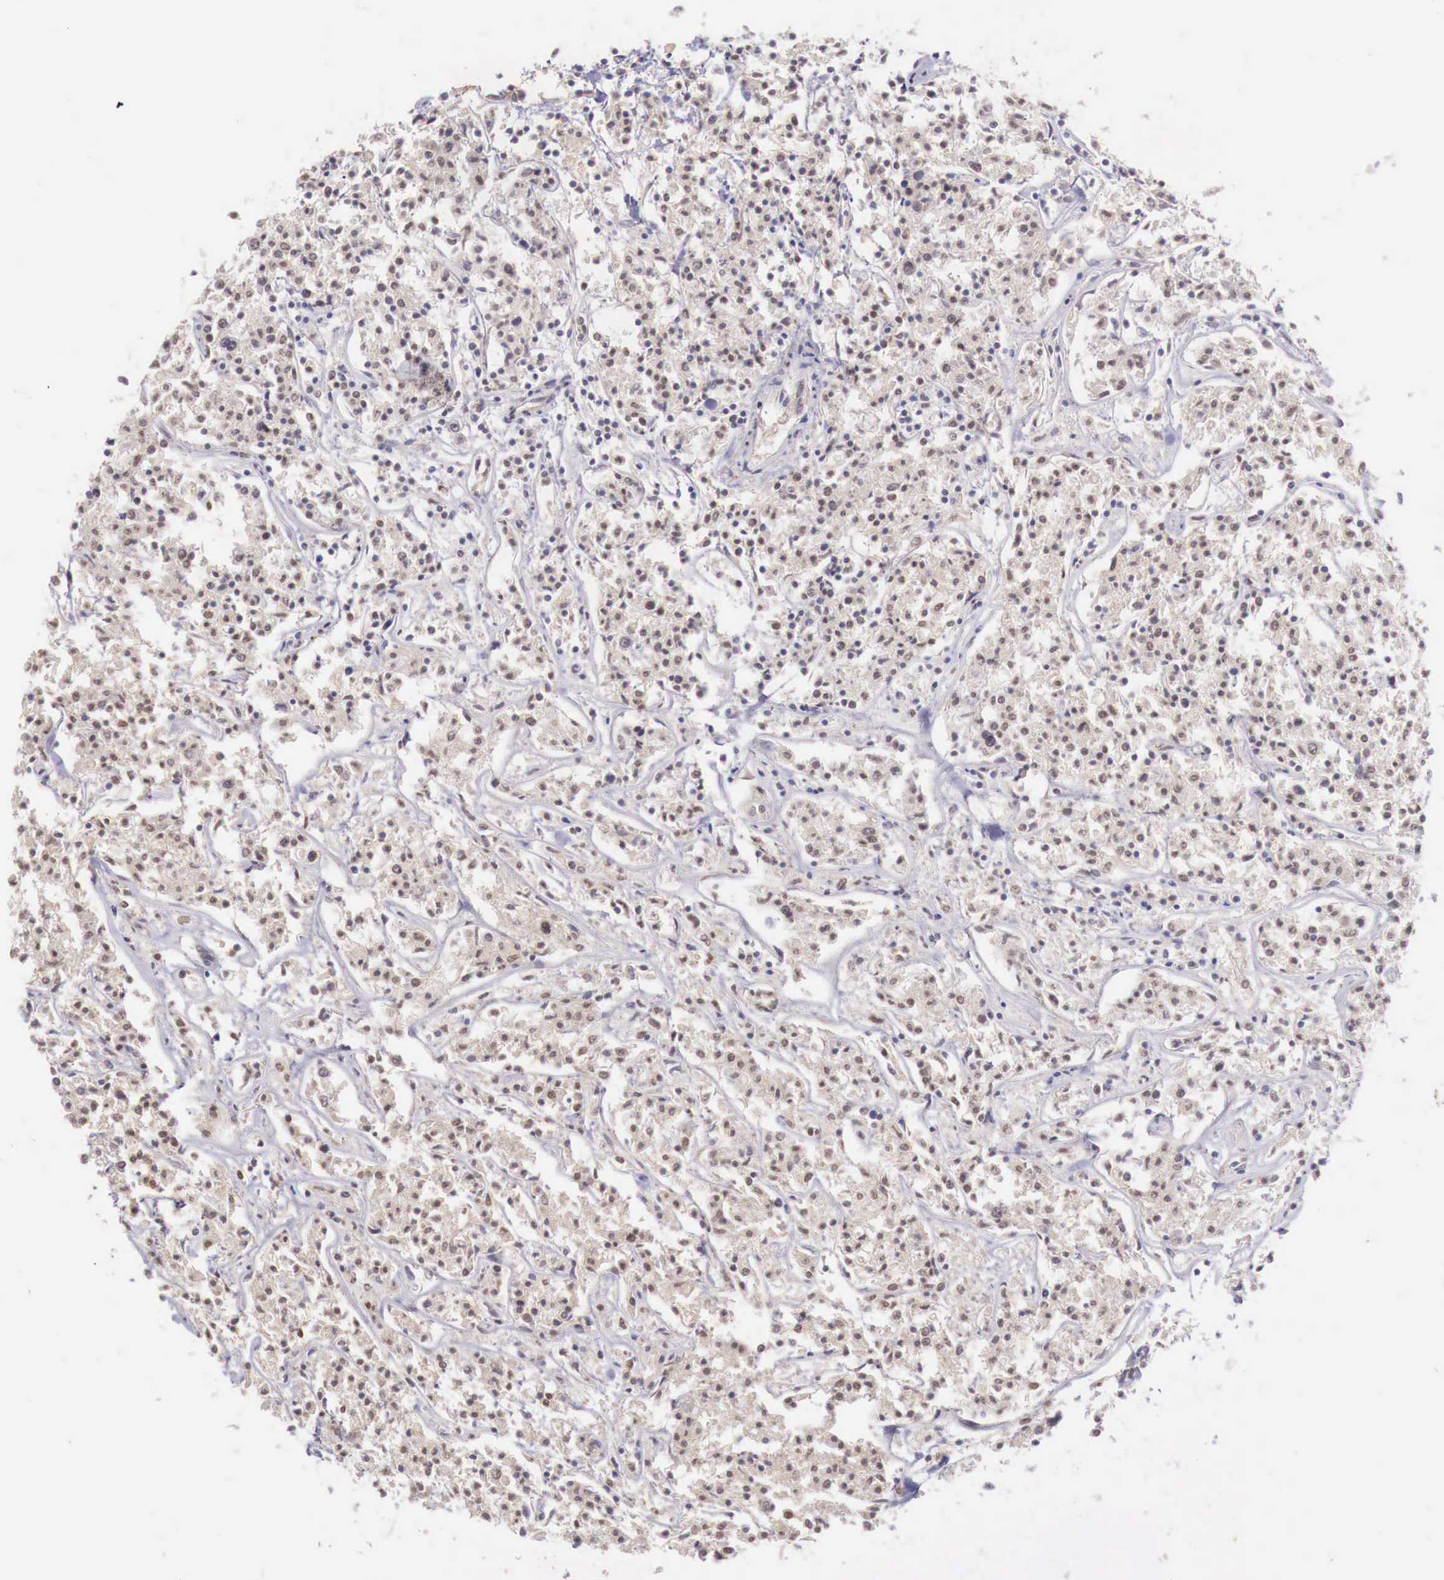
{"staining": {"intensity": "weak", "quantity": "25%-75%", "location": "cytoplasmic/membranous"}, "tissue": "lymphoma", "cell_type": "Tumor cells", "image_type": "cancer", "snomed": [{"axis": "morphology", "description": "Malignant lymphoma, non-Hodgkin's type, Low grade"}, {"axis": "topography", "description": "Small intestine"}], "caption": "The immunohistochemical stain shows weak cytoplasmic/membranous positivity in tumor cells of lymphoma tissue. The staining was performed using DAB, with brown indicating positive protein expression. Nuclei are stained blue with hematoxylin.", "gene": "CHRDL1", "patient": {"sex": "female", "age": 59}}